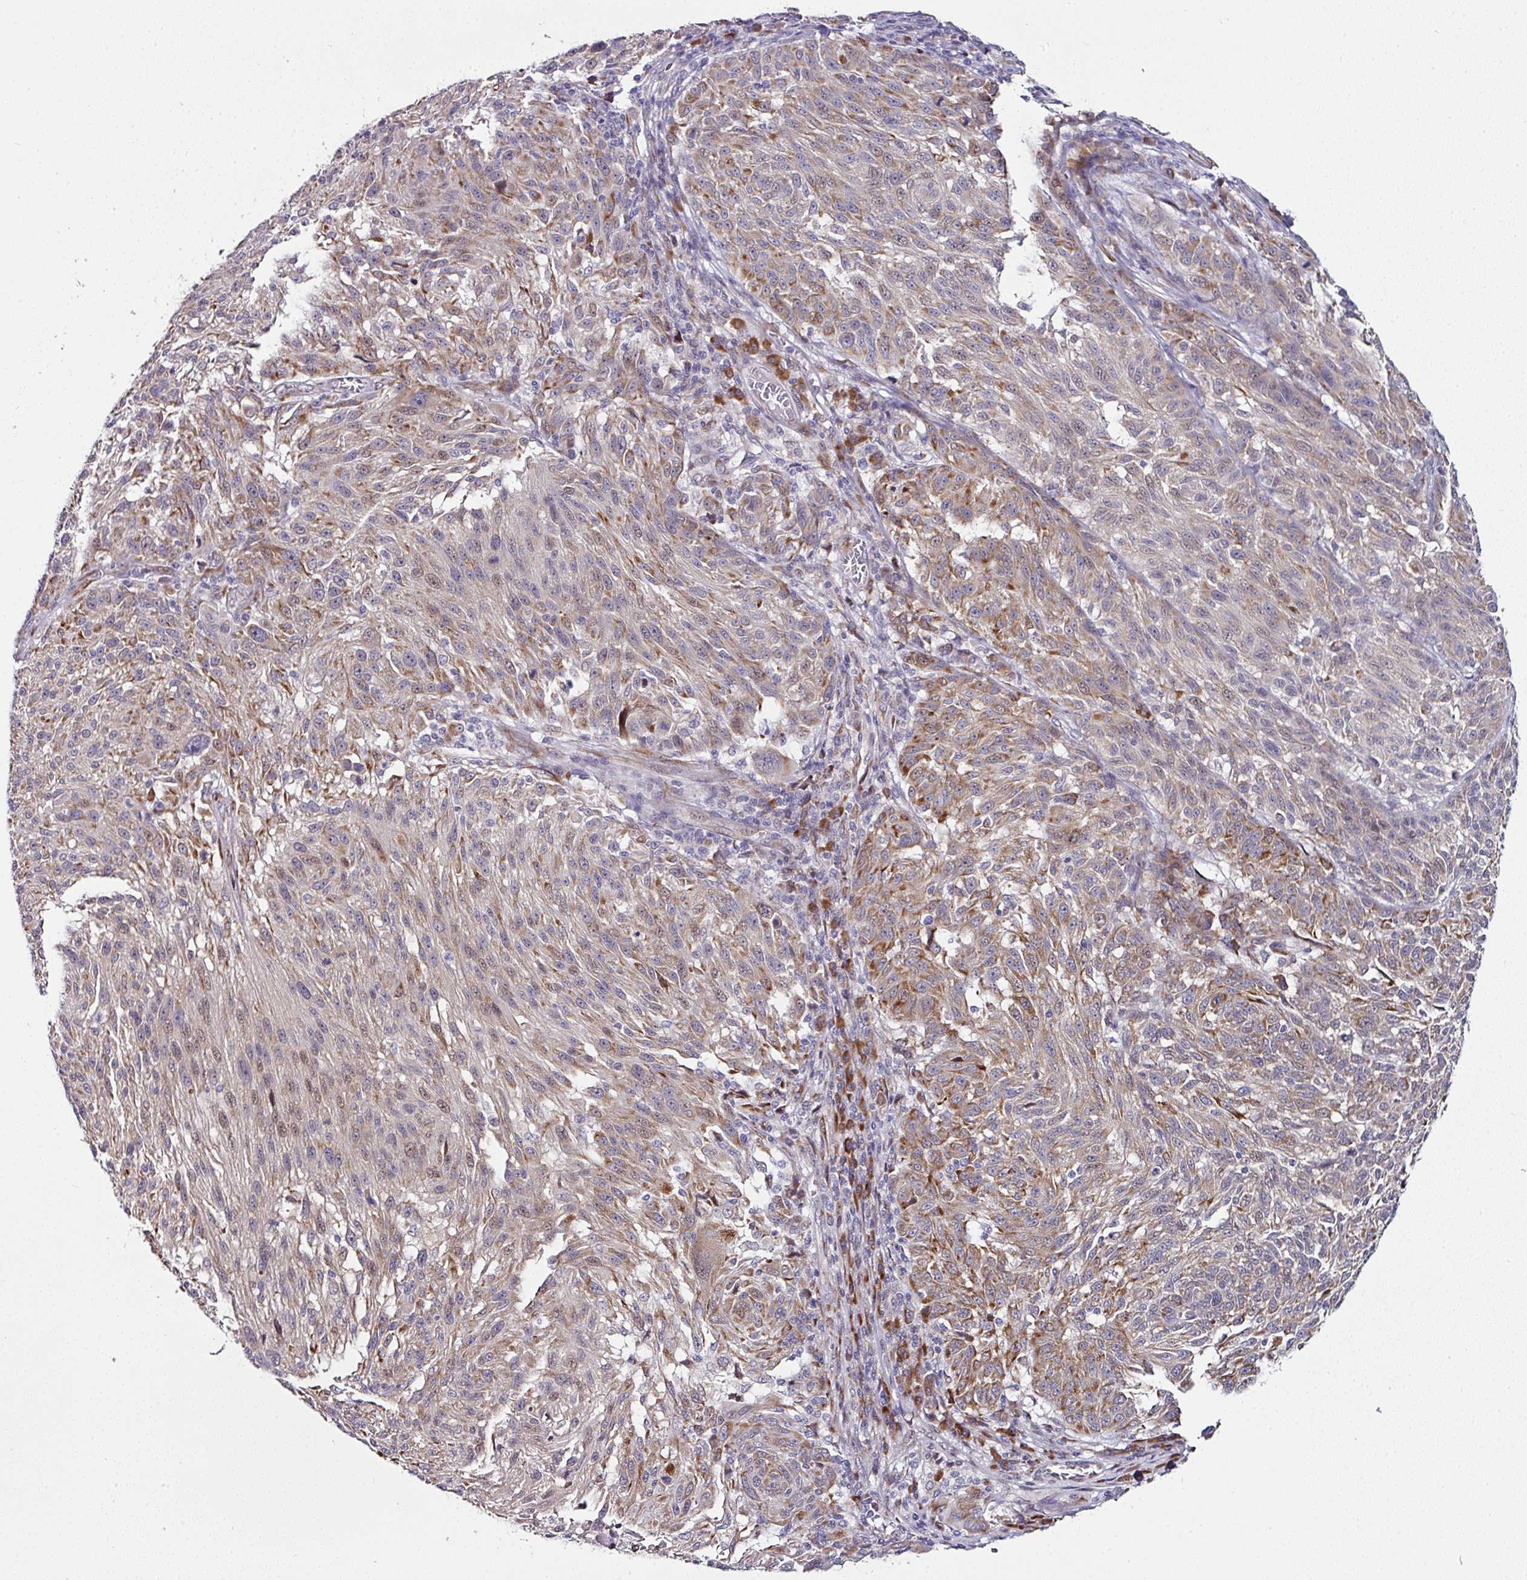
{"staining": {"intensity": "moderate", "quantity": "<25%", "location": "cytoplasmic/membranous"}, "tissue": "melanoma", "cell_type": "Tumor cells", "image_type": "cancer", "snomed": [{"axis": "morphology", "description": "Malignant melanoma, NOS"}, {"axis": "topography", "description": "Skin"}], "caption": "Tumor cells display low levels of moderate cytoplasmic/membranous expression in approximately <25% of cells in malignant melanoma.", "gene": "APOLD1", "patient": {"sex": "male", "age": 53}}